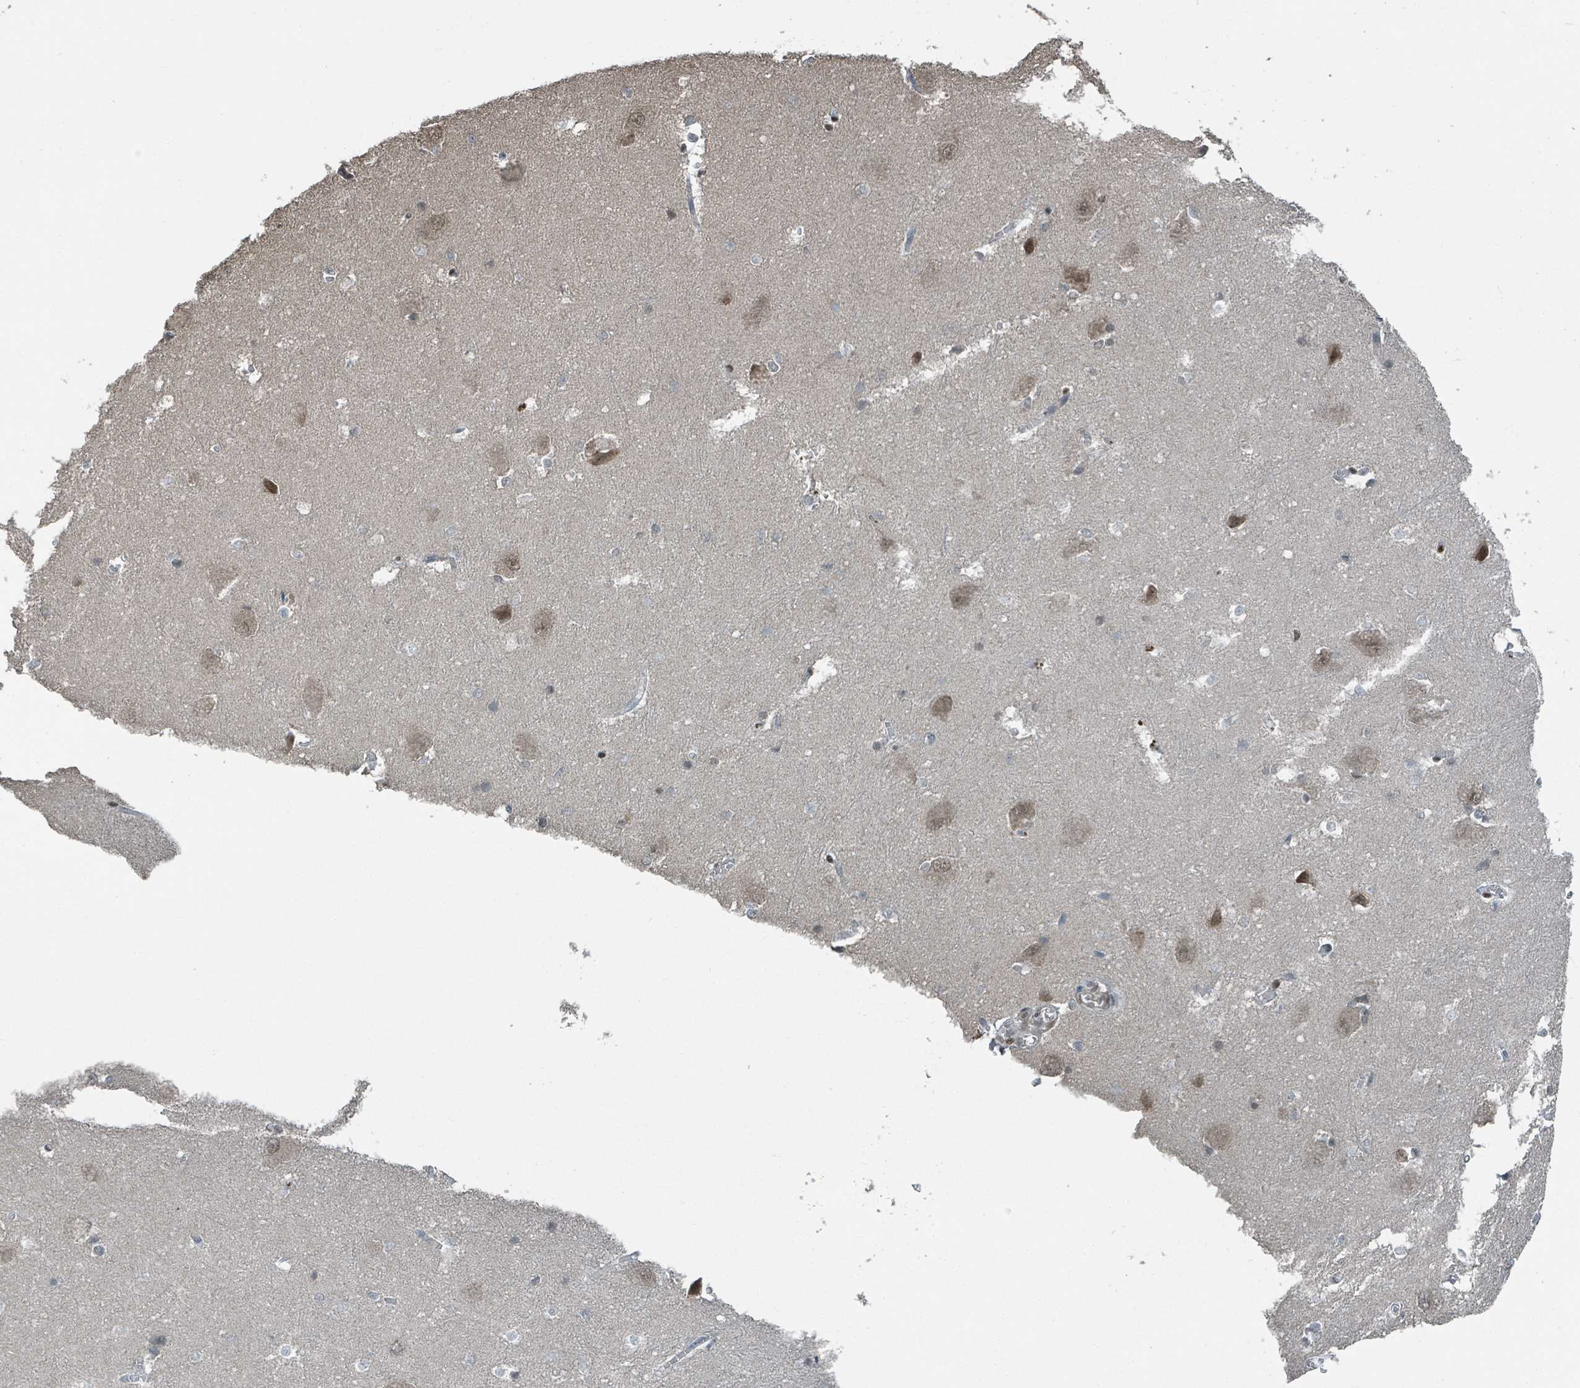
{"staining": {"intensity": "strong", "quantity": "<25%", "location": "nuclear"}, "tissue": "hippocampus", "cell_type": "Glial cells", "image_type": "normal", "snomed": [{"axis": "morphology", "description": "Normal tissue, NOS"}, {"axis": "topography", "description": "Hippocampus"}], "caption": "Normal hippocampus displays strong nuclear expression in about <25% of glial cells, visualized by immunohistochemistry.", "gene": "PHIP", "patient": {"sex": "female", "age": 64}}